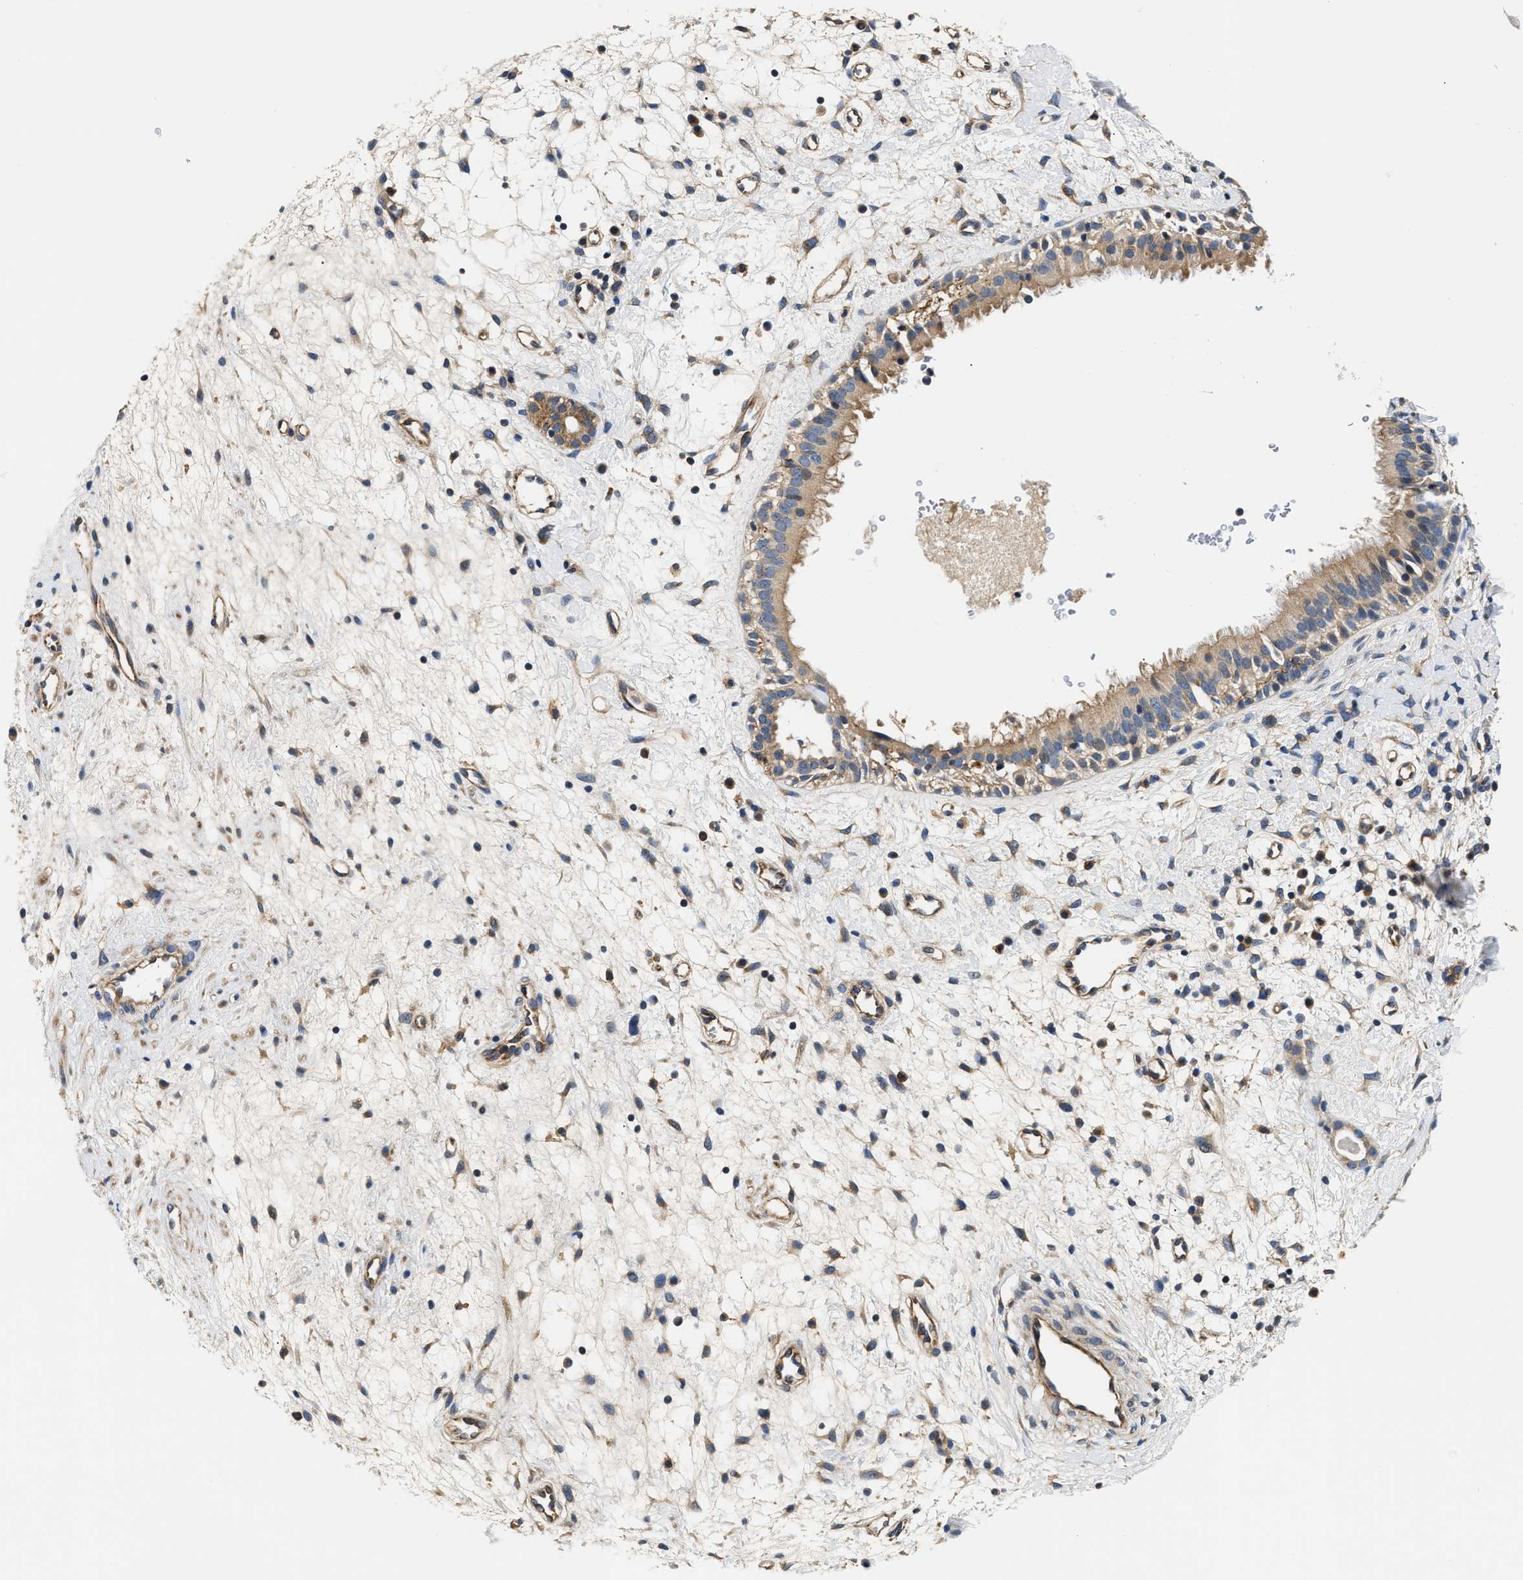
{"staining": {"intensity": "weak", "quantity": ">75%", "location": "cytoplasmic/membranous"}, "tissue": "nasopharynx", "cell_type": "Respiratory epithelial cells", "image_type": "normal", "snomed": [{"axis": "morphology", "description": "Normal tissue, NOS"}, {"axis": "topography", "description": "Nasopharynx"}], "caption": "Immunohistochemistry histopathology image of benign nasopharynx: human nasopharynx stained using immunohistochemistry (IHC) shows low levels of weak protein expression localized specifically in the cytoplasmic/membranous of respiratory epithelial cells, appearing as a cytoplasmic/membranous brown color.", "gene": "TEX2", "patient": {"sex": "male", "age": 22}}